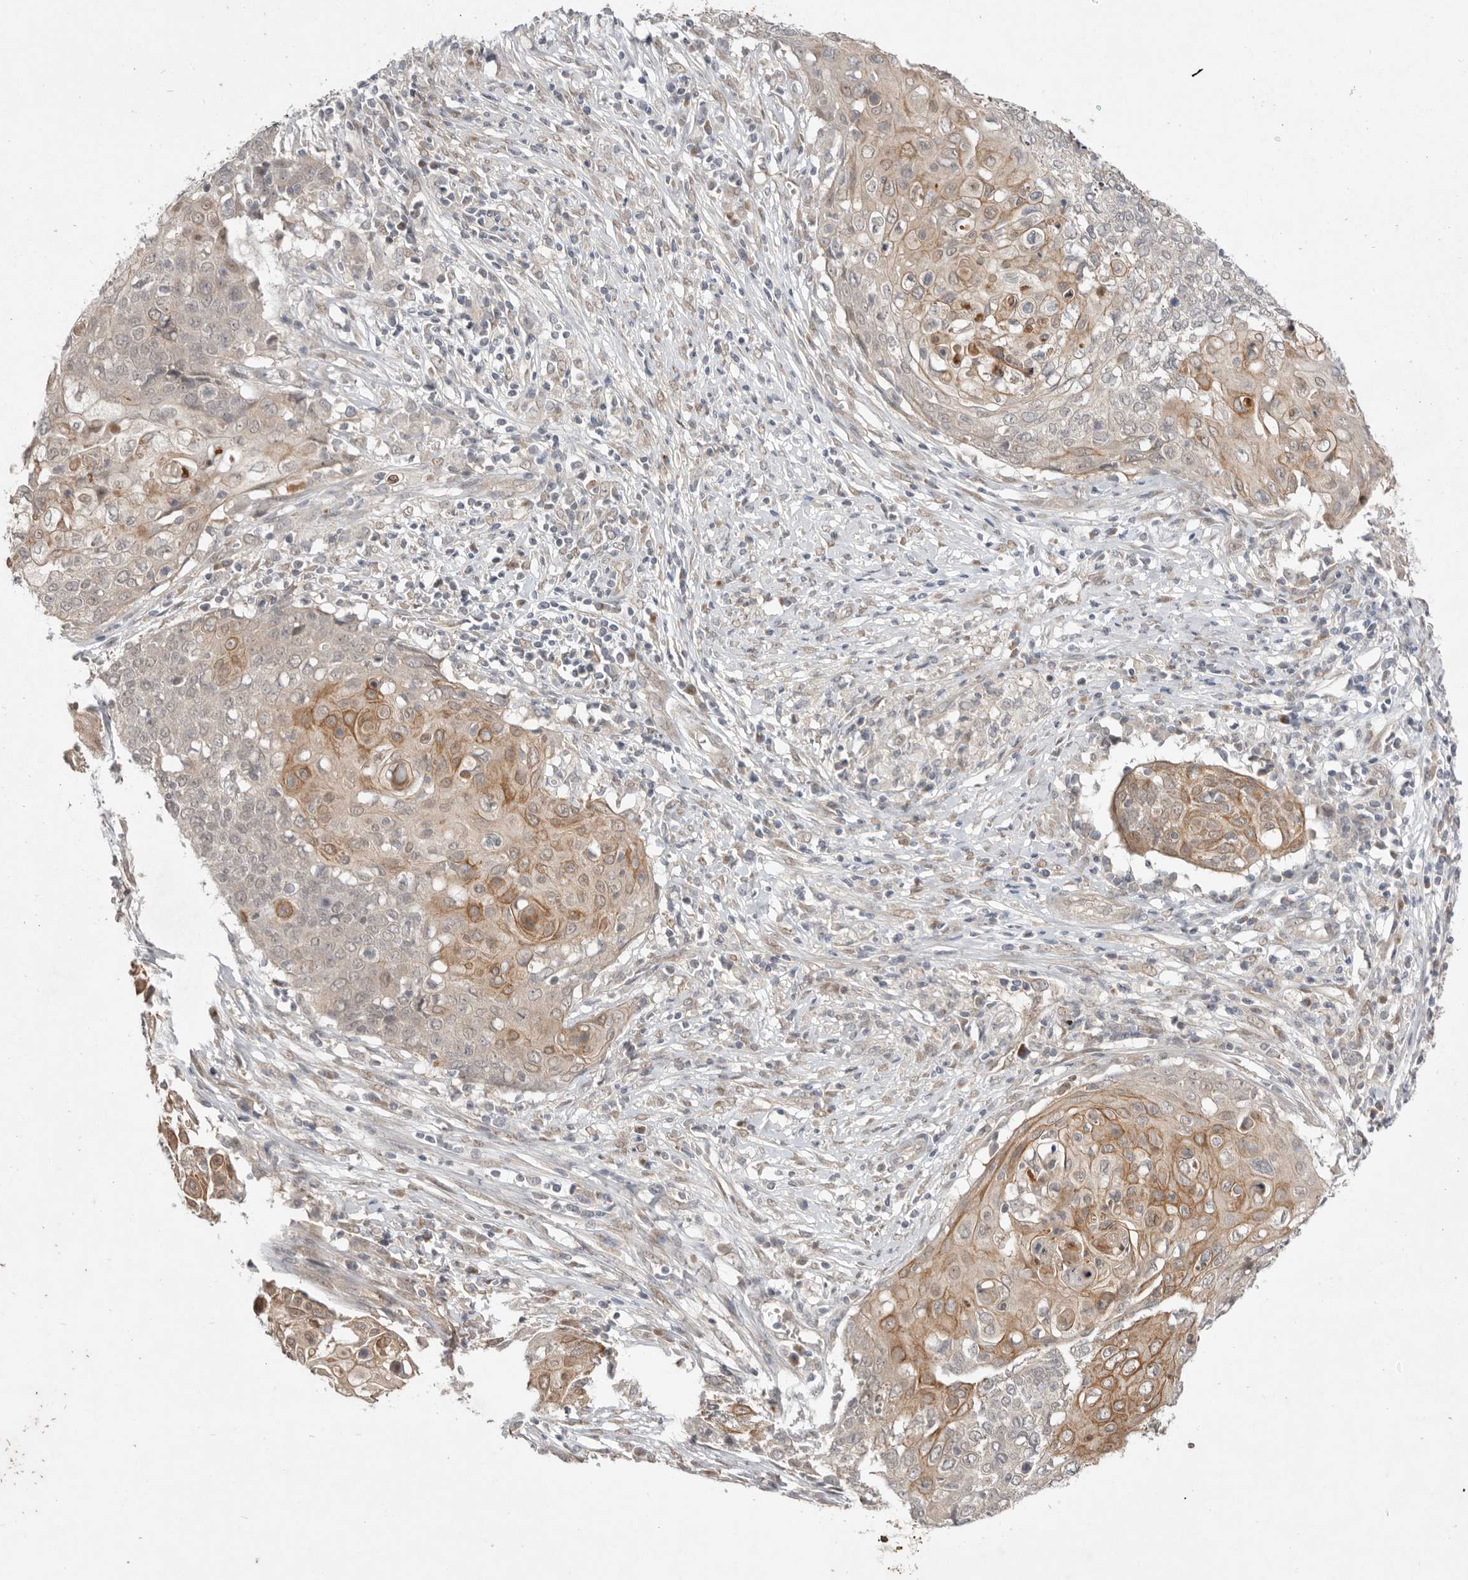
{"staining": {"intensity": "moderate", "quantity": ">75%", "location": "cytoplasmic/membranous"}, "tissue": "cervical cancer", "cell_type": "Tumor cells", "image_type": "cancer", "snomed": [{"axis": "morphology", "description": "Squamous cell carcinoma, NOS"}, {"axis": "topography", "description": "Cervix"}], "caption": "Cervical cancer stained for a protein displays moderate cytoplasmic/membranous positivity in tumor cells.", "gene": "NSUN4", "patient": {"sex": "female", "age": 39}}